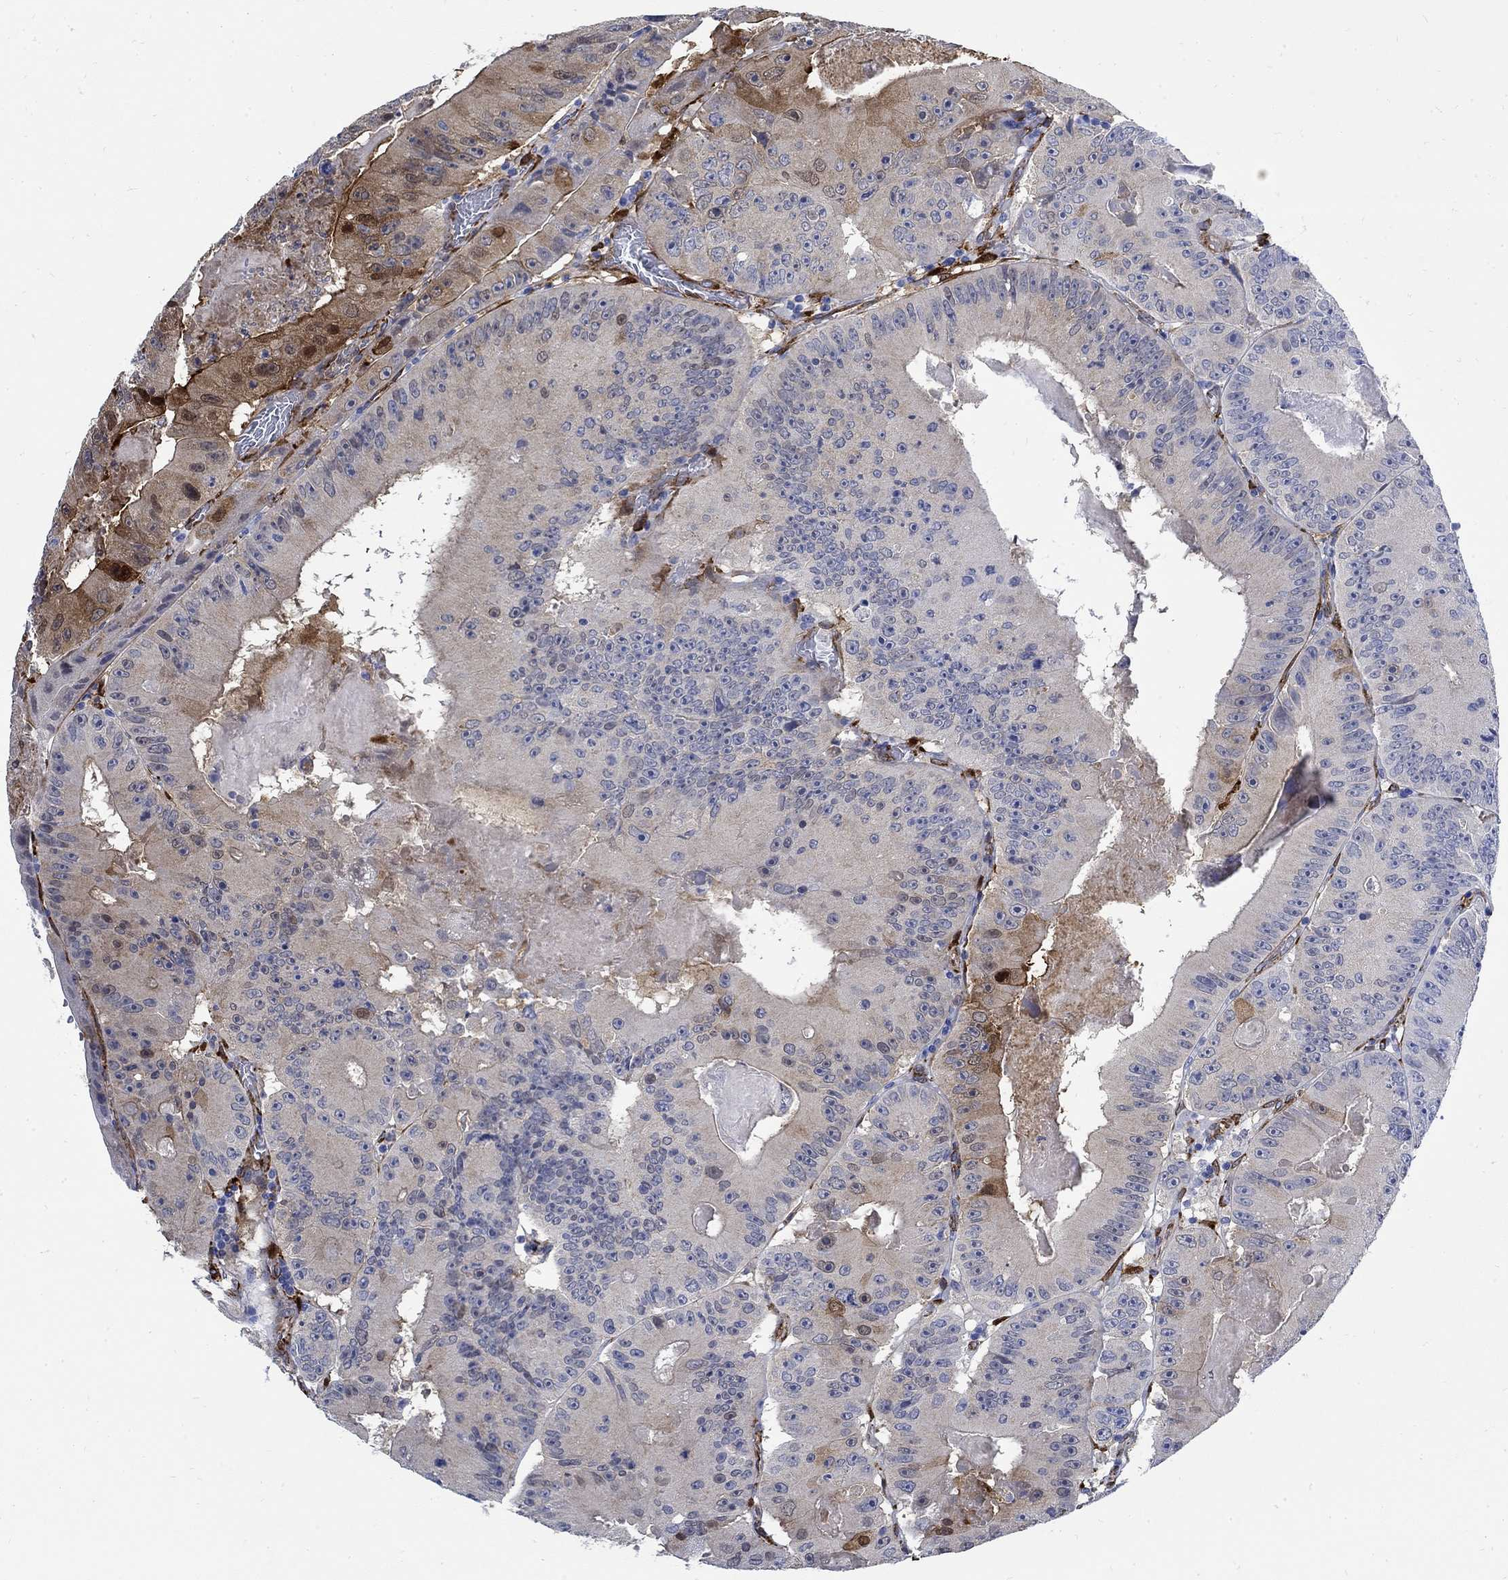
{"staining": {"intensity": "strong", "quantity": "<25%", "location": "cytoplasmic/membranous,nuclear"}, "tissue": "colorectal cancer", "cell_type": "Tumor cells", "image_type": "cancer", "snomed": [{"axis": "morphology", "description": "Adenocarcinoma, NOS"}, {"axis": "topography", "description": "Colon"}], "caption": "Strong cytoplasmic/membranous and nuclear positivity for a protein is present in approximately <25% of tumor cells of adenocarcinoma (colorectal) using immunohistochemistry (IHC).", "gene": "TGM2", "patient": {"sex": "female", "age": 86}}